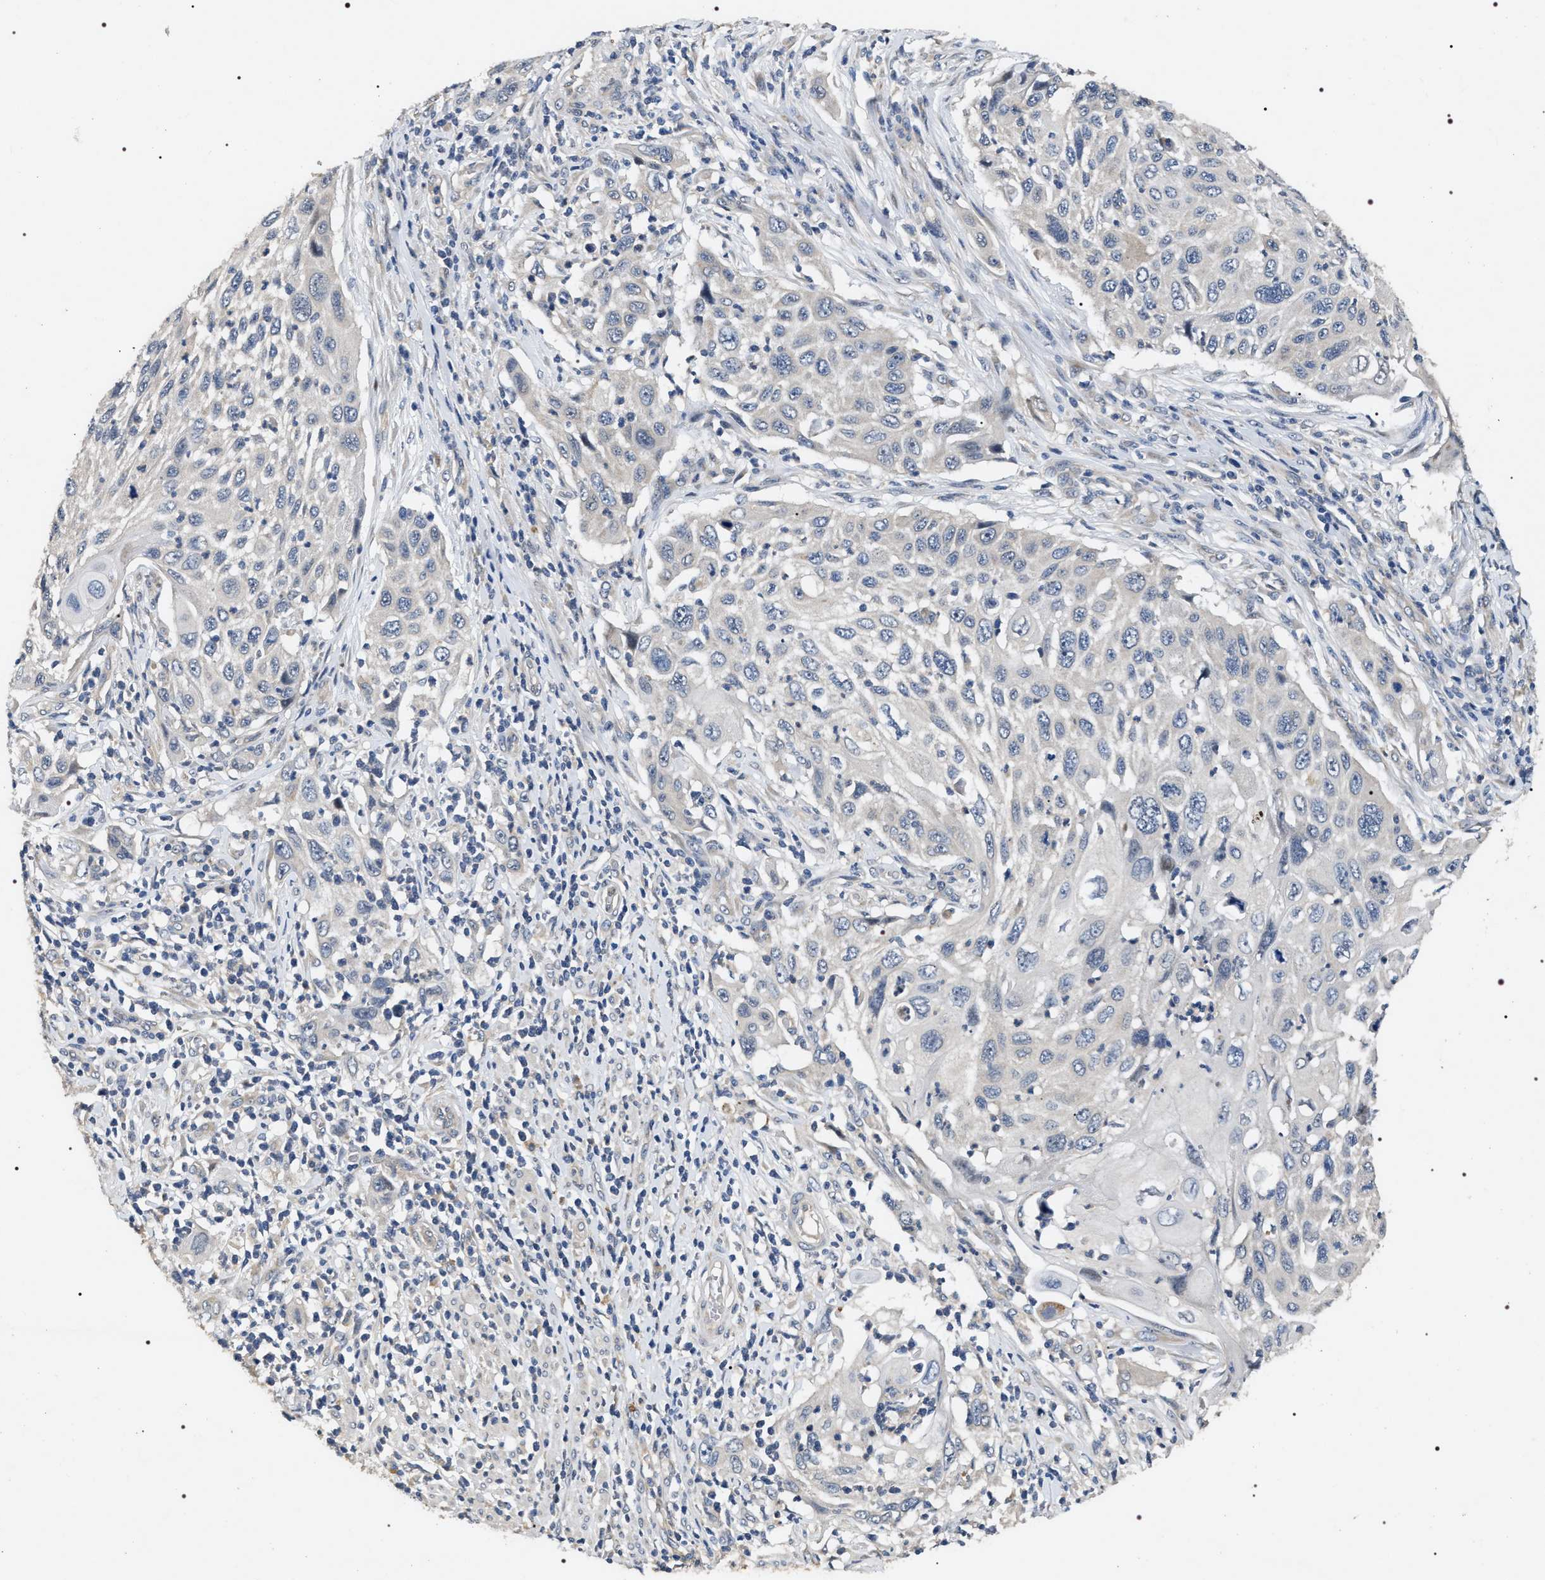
{"staining": {"intensity": "negative", "quantity": "none", "location": "none"}, "tissue": "cervical cancer", "cell_type": "Tumor cells", "image_type": "cancer", "snomed": [{"axis": "morphology", "description": "Squamous cell carcinoma, NOS"}, {"axis": "topography", "description": "Cervix"}], "caption": "Tumor cells are negative for brown protein staining in cervical cancer.", "gene": "IFT81", "patient": {"sex": "female", "age": 70}}